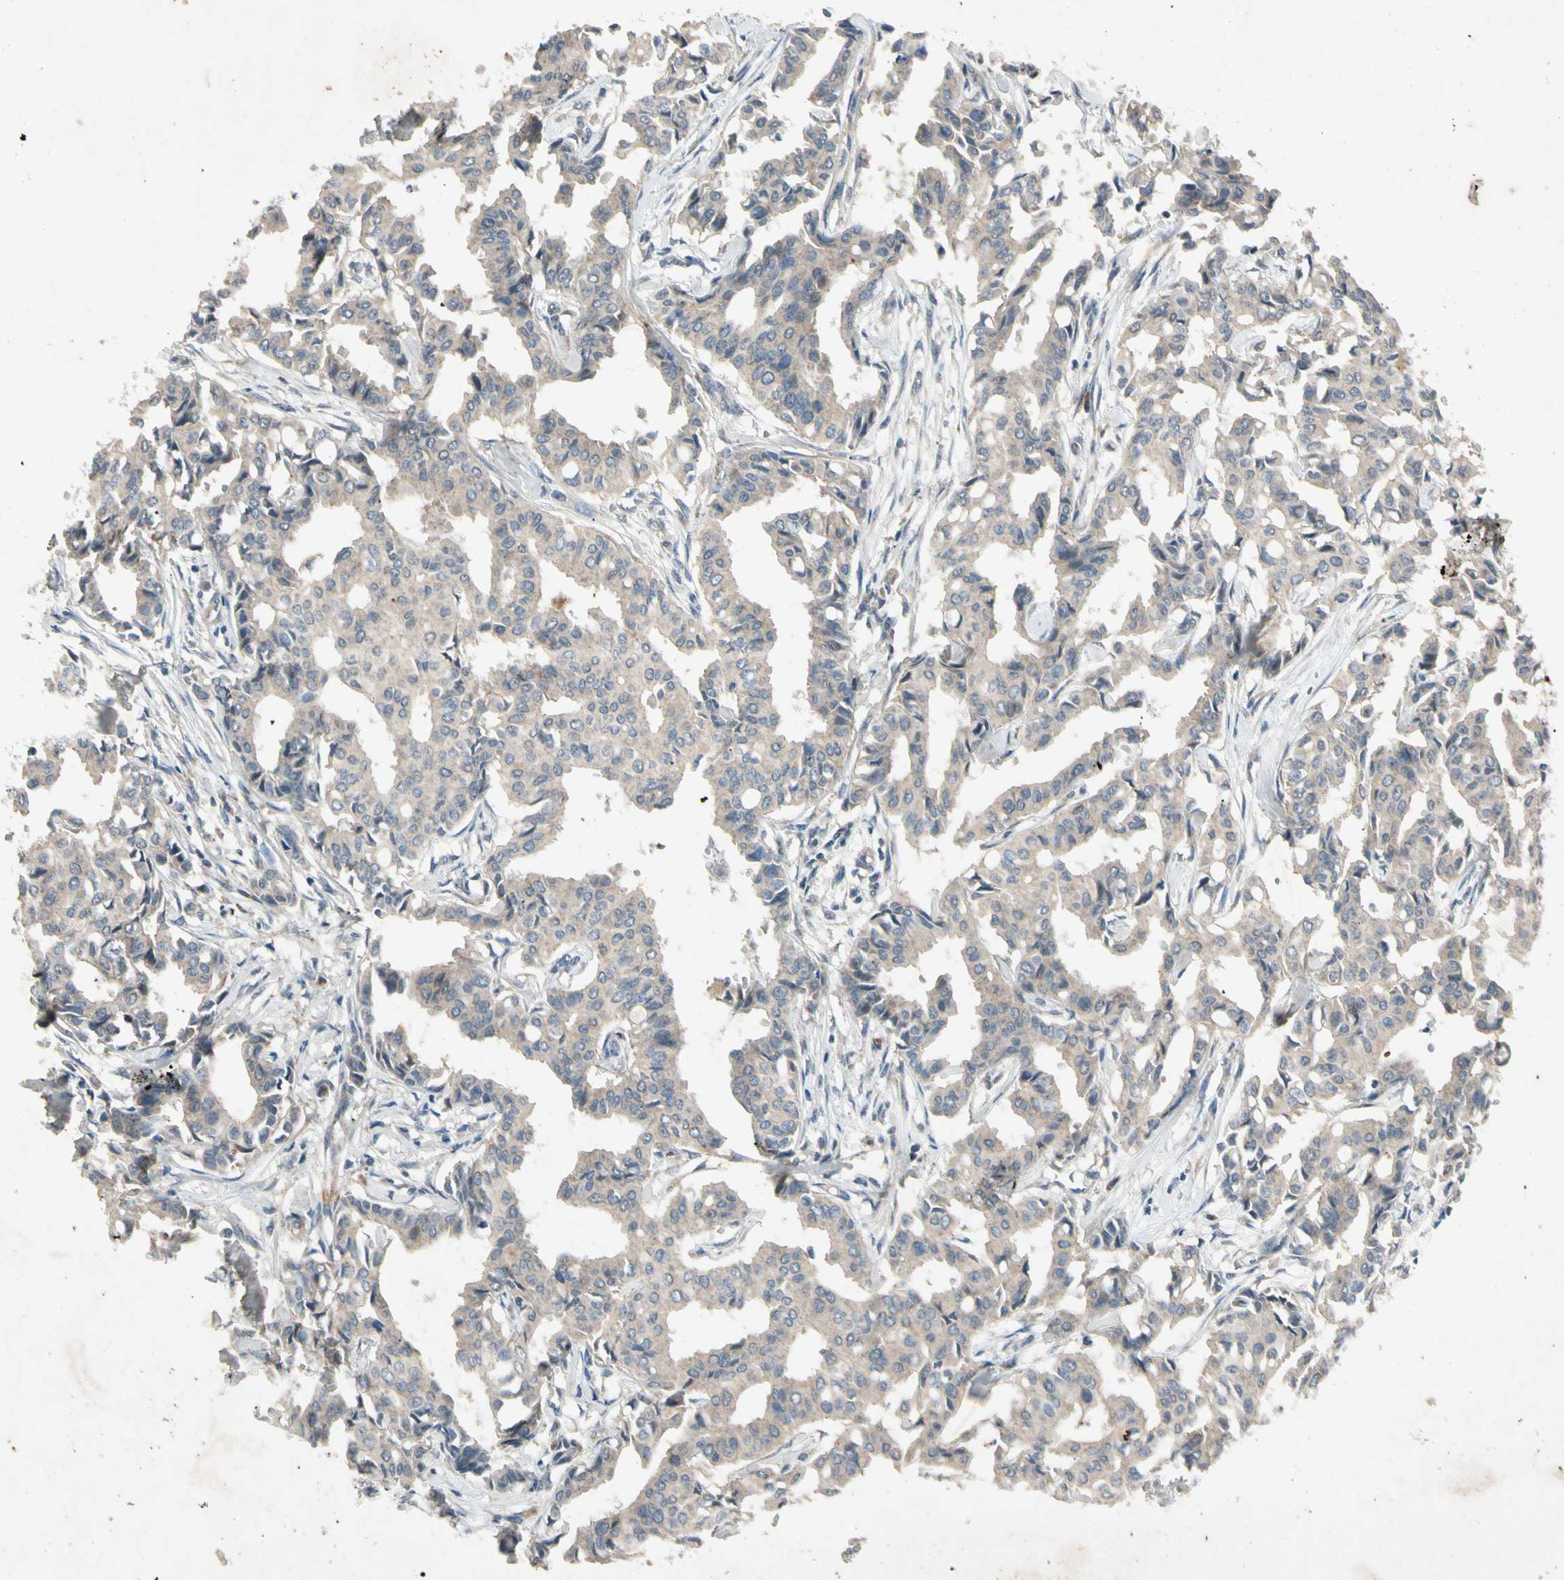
{"staining": {"intensity": "weak", "quantity": "25%-75%", "location": "cytoplasmic/membranous"}, "tissue": "head and neck cancer", "cell_type": "Tumor cells", "image_type": "cancer", "snomed": [{"axis": "morphology", "description": "Adenocarcinoma, NOS"}, {"axis": "topography", "description": "Salivary gland"}, {"axis": "topography", "description": "Head-Neck"}], "caption": "Human head and neck cancer (adenocarcinoma) stained with a brown dye displays weak cytoplasmic/membranous positive staining in about 25%-75% of tumor cells.", "gene": "GPLD1", "patient": {"sex": "female", "age": 59}}